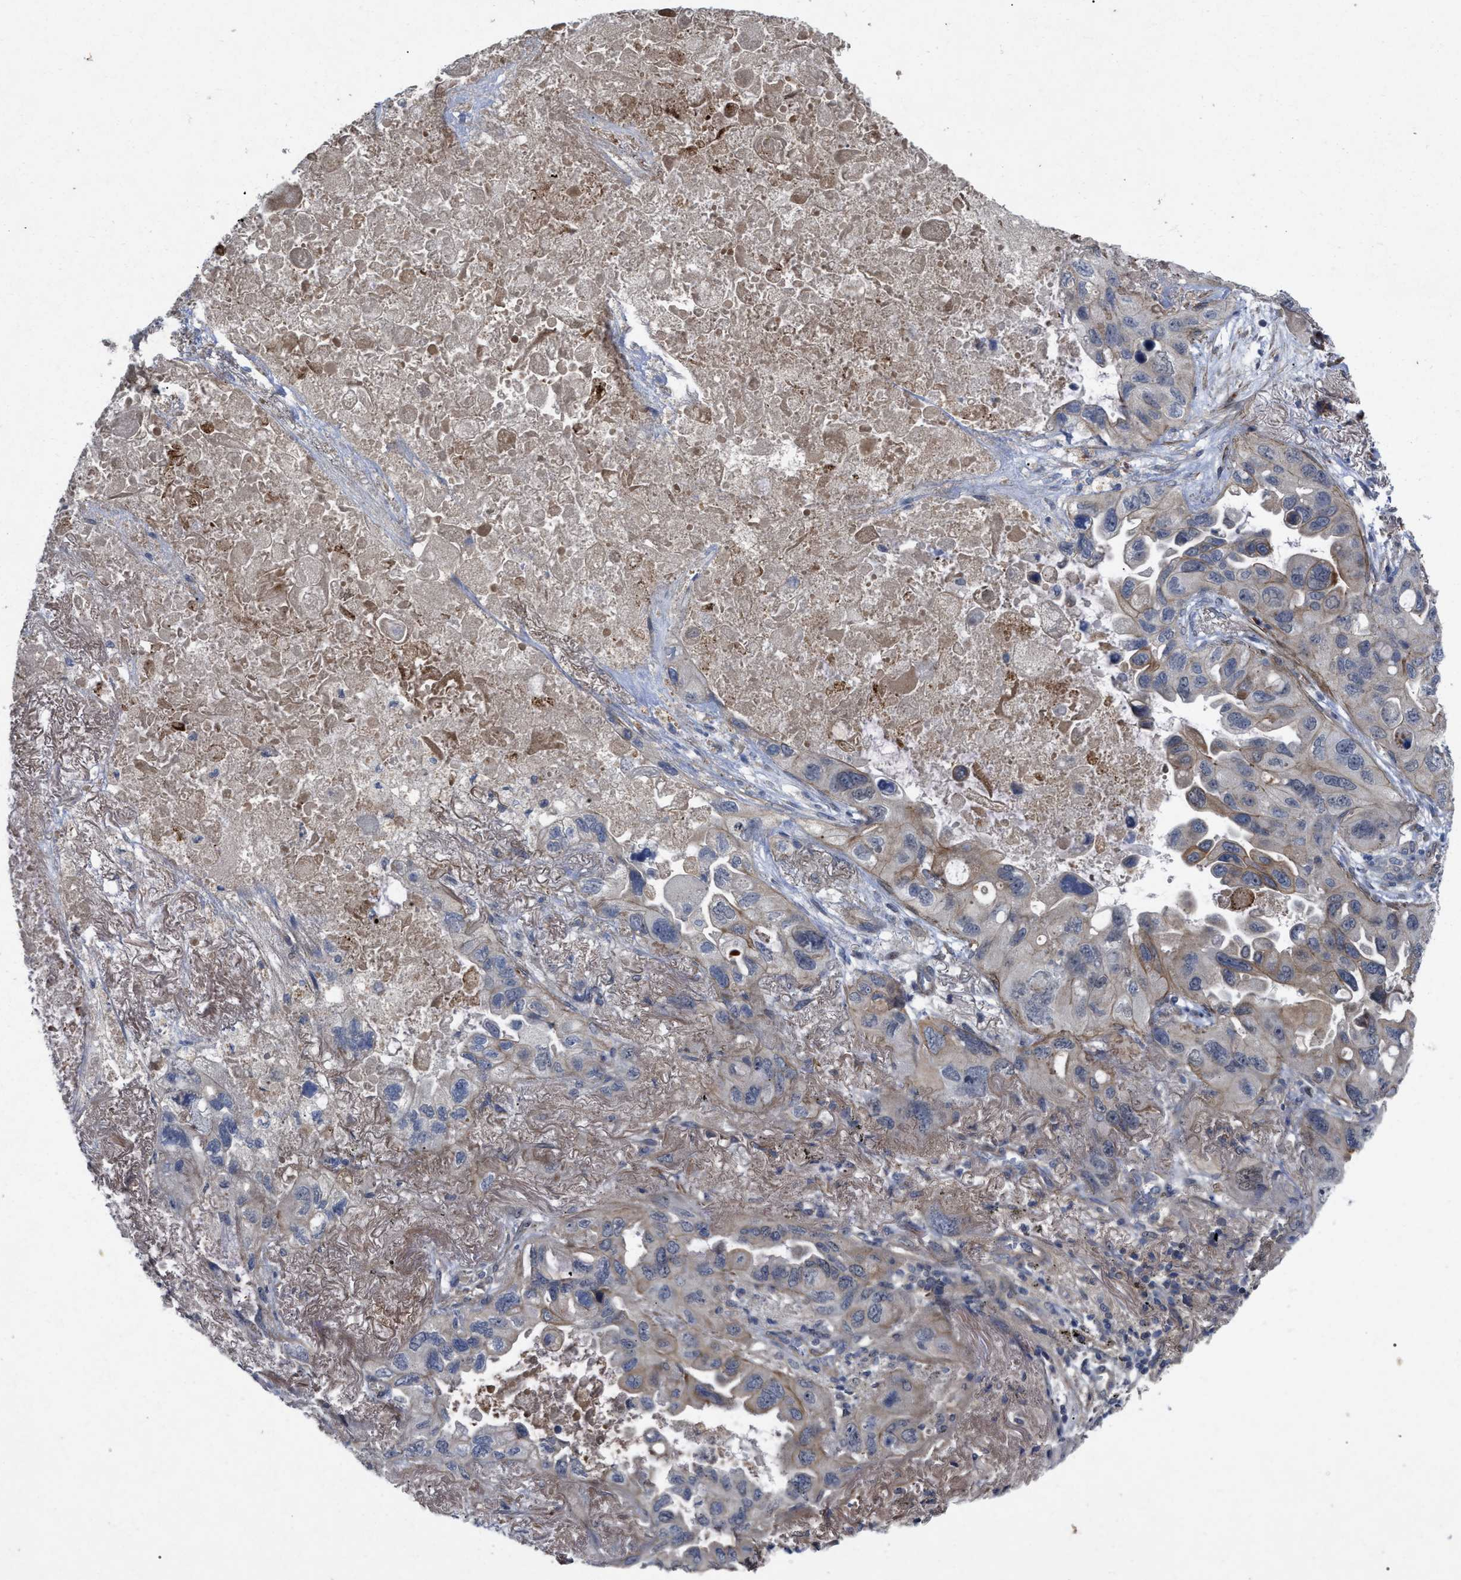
{"staining": {"intensity": "weak", "quantity": "<25%", "location": "cytoplasmic/membranous"}, "tissue": "lung cancer", "cell_type": "Tumor cells", "image_type": "cancer", "snomed": [{"axis": "morphology", "description": "Squamous cell carcinoma, NOS"}, {"axis": "topography", "description": "Lung"}], "caption": "A photomicrograph of human lung squamous cell carcinoma is negative for staining in tumor cells.", "gene": "ST6GALNAC6", "patient": {"sex": "female", "age": 73}}